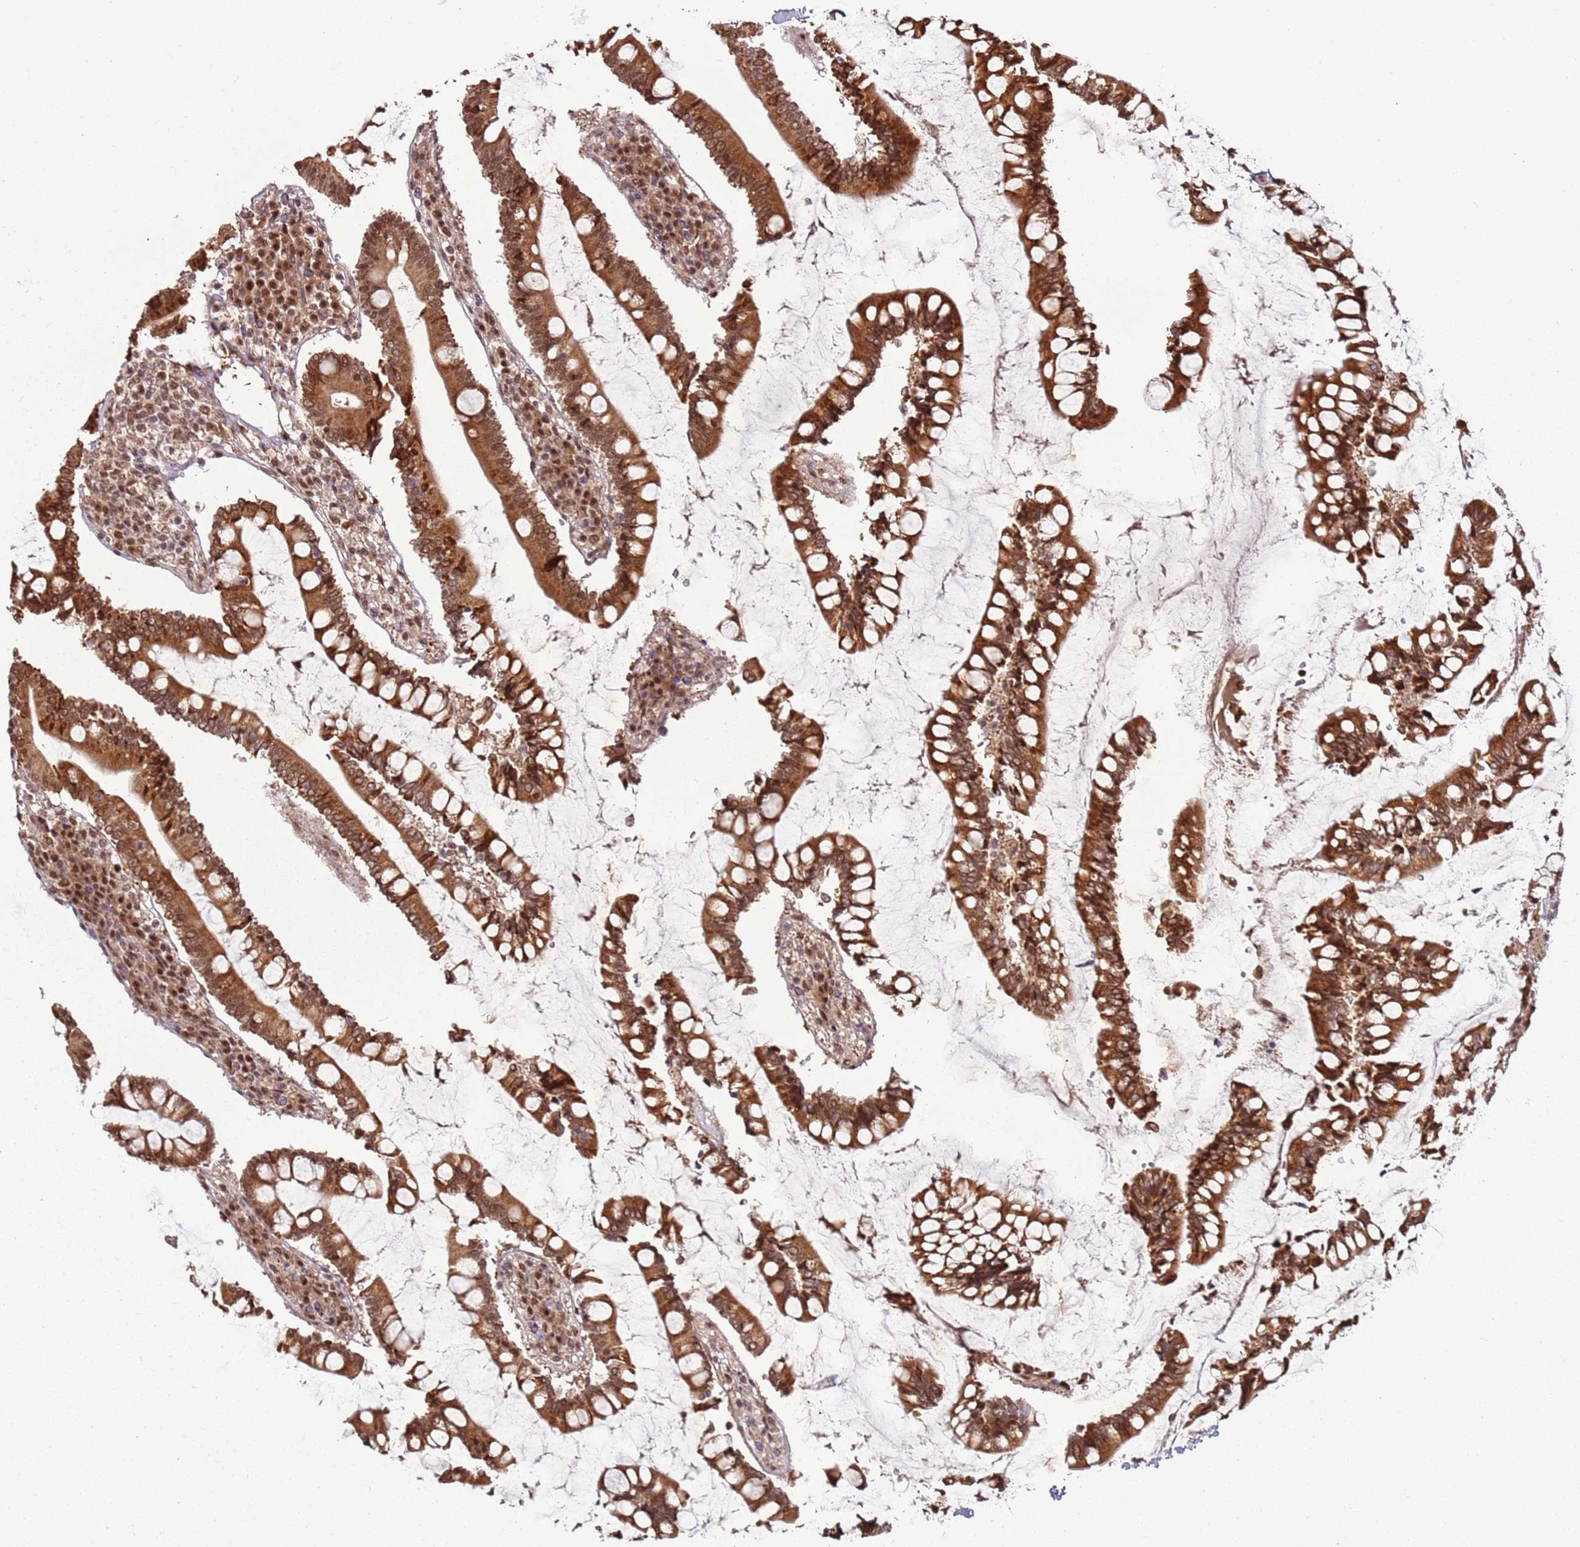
{"staining": {"intensity": "moderate", "quantity": ">75%", "location": "cytoplasmic/membranous,nuclear"}, "tissue": "colon", "cell_type": "Endothelial cells", "image_type": "normal", "snomed": [{"axis": "morphology", "description": "Normal tissue, NOS"}, {"axis": "topography", "description": "Colon"}], "caption": "High-magnification brightfield microscopy of normal colon stained with DAB (brown) and counterstained with hematoxylin (blue). endothelial cells exhibit moderate cytoplasmic/membranous,nuclear staining is seen in about>75% of cells. (brown staining indicates protein expression, while blue staining denotes nuclei).", "gene": "POLR3H", "patient": {"sex": "female", "age": 79}}